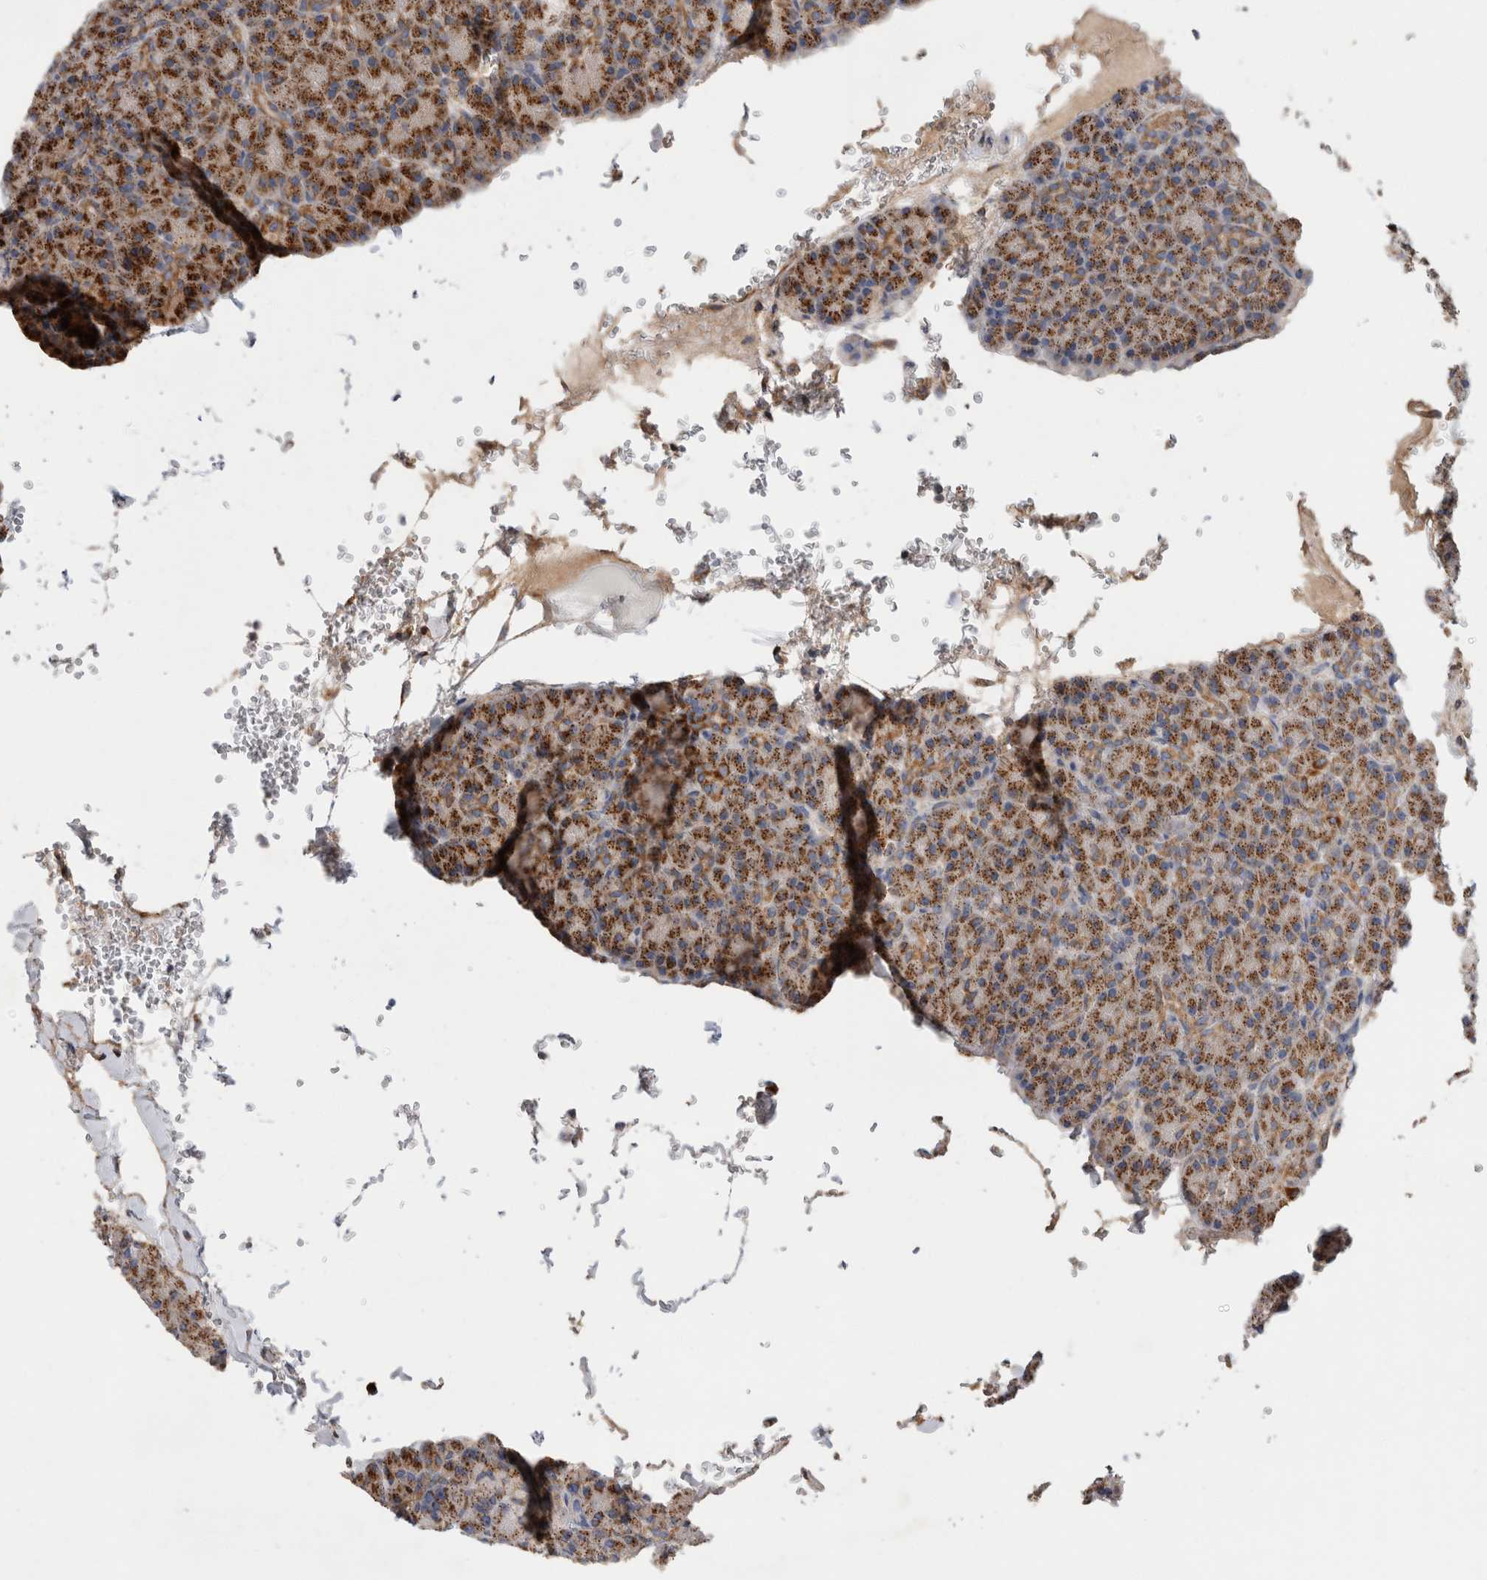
{"staining": {"intensity": "strong", "quantity": ">75%", "location": "cytoplasmic/membranous"}, "tissue": "pancreas", "cell_type": "Exocrine glandular cells", "image_type": "normal", "snomed": [{"axis": "morphology", "description": "Normal tissue, NOS"}, {"axis": "topography", "description": "Pancreas"}], "caption": "About >75% of exocrine glandular cells in unremarkable pancreas show strong cytoplasmic/membranous protein positivity as visualized by brown immunohistochemical staining.", "gene": "IARS2", "patient": {"sex": "female", "age": 43}}